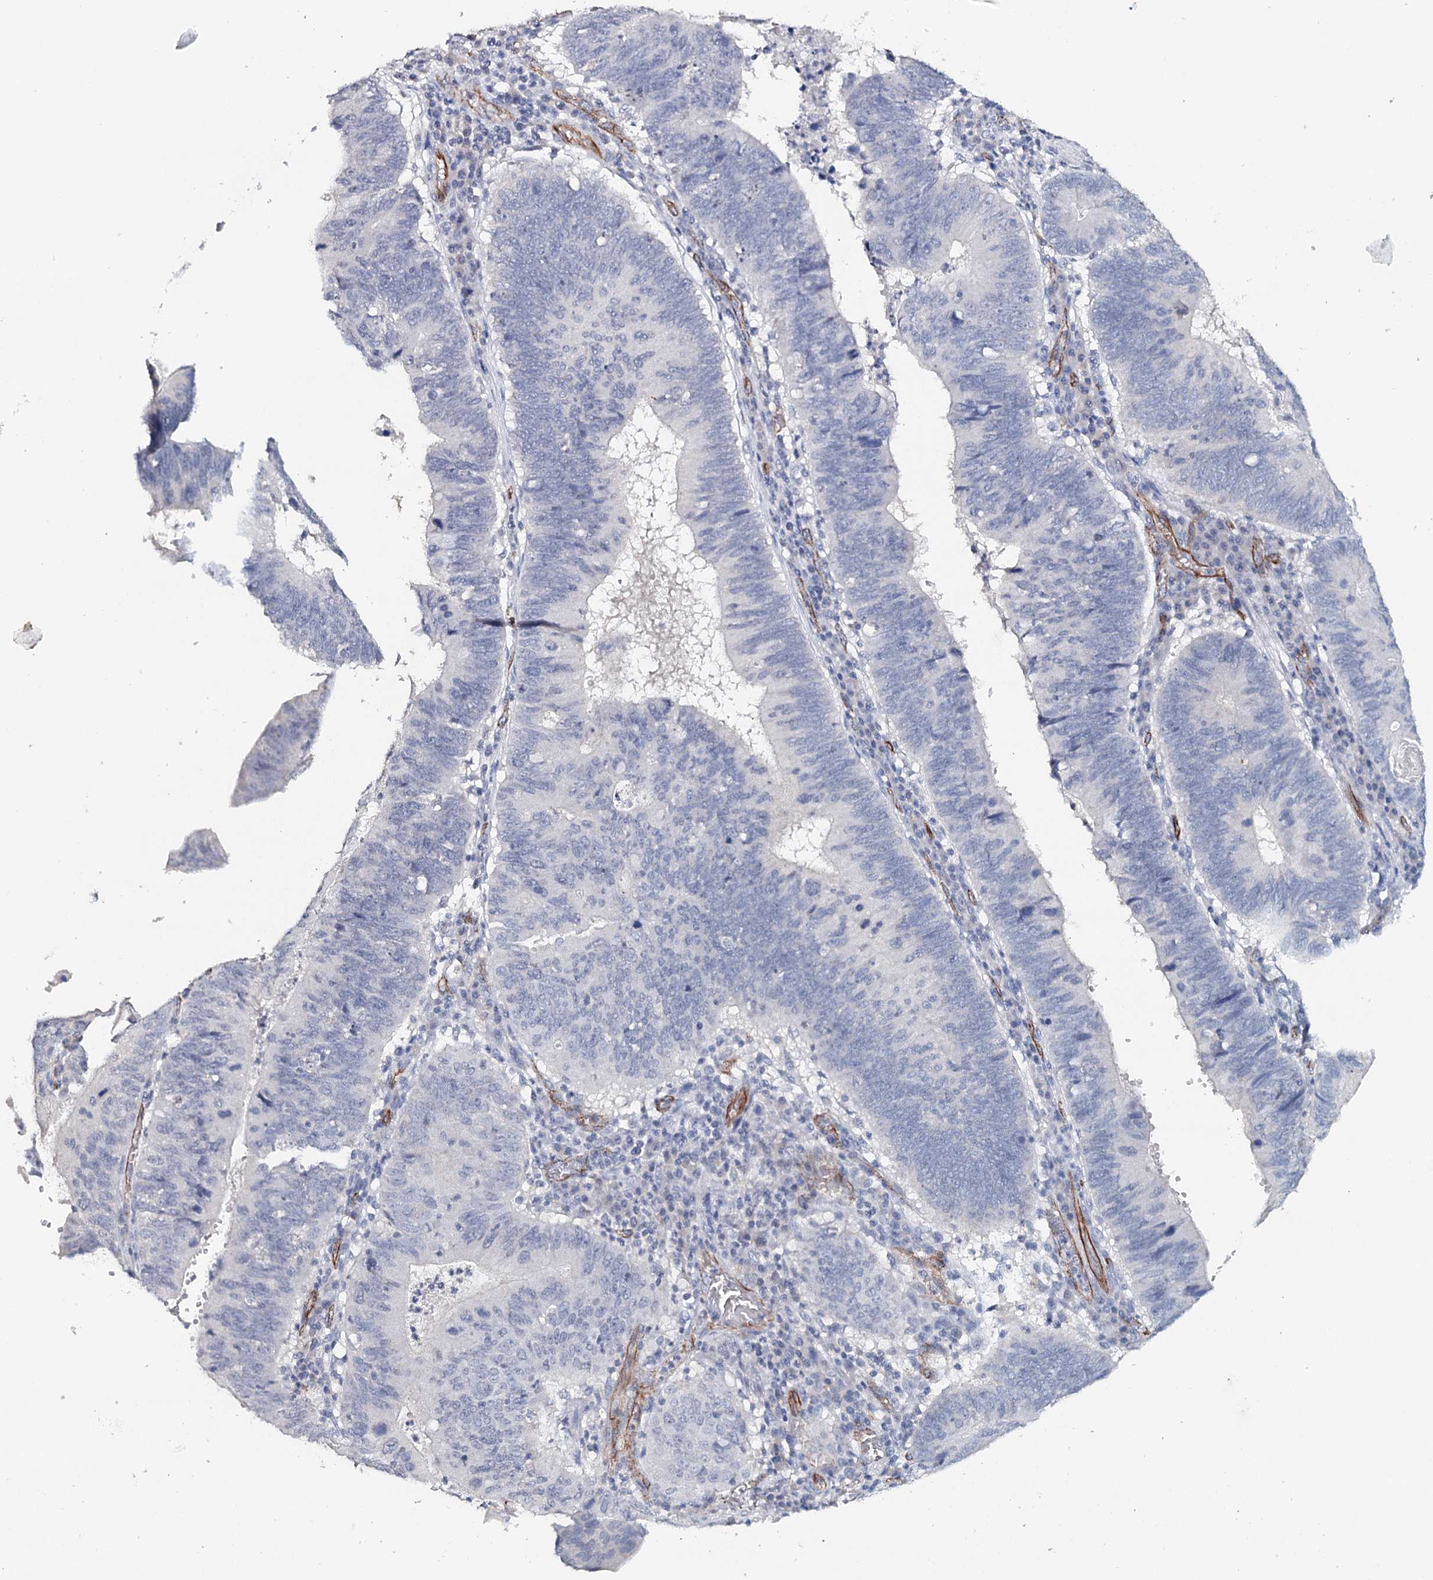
{"staining": {"intensity": "negative", "quantity": "none", "location": "none"}, "tissue": "stomach cancer", "cell_type": "Tumor cells", "image_type": "cancer", "snomed": [{"axis": "morphology", "description": "Adenocarcinoma, NOS"}, {"axis": "topography", "description": "Stomach"}], "caption": "Tumor cells show no significant staining in stomach cancer (adenocarcinoma).", "gene": "SYNPO", "patient": {"sex": "male", "age": 59}}